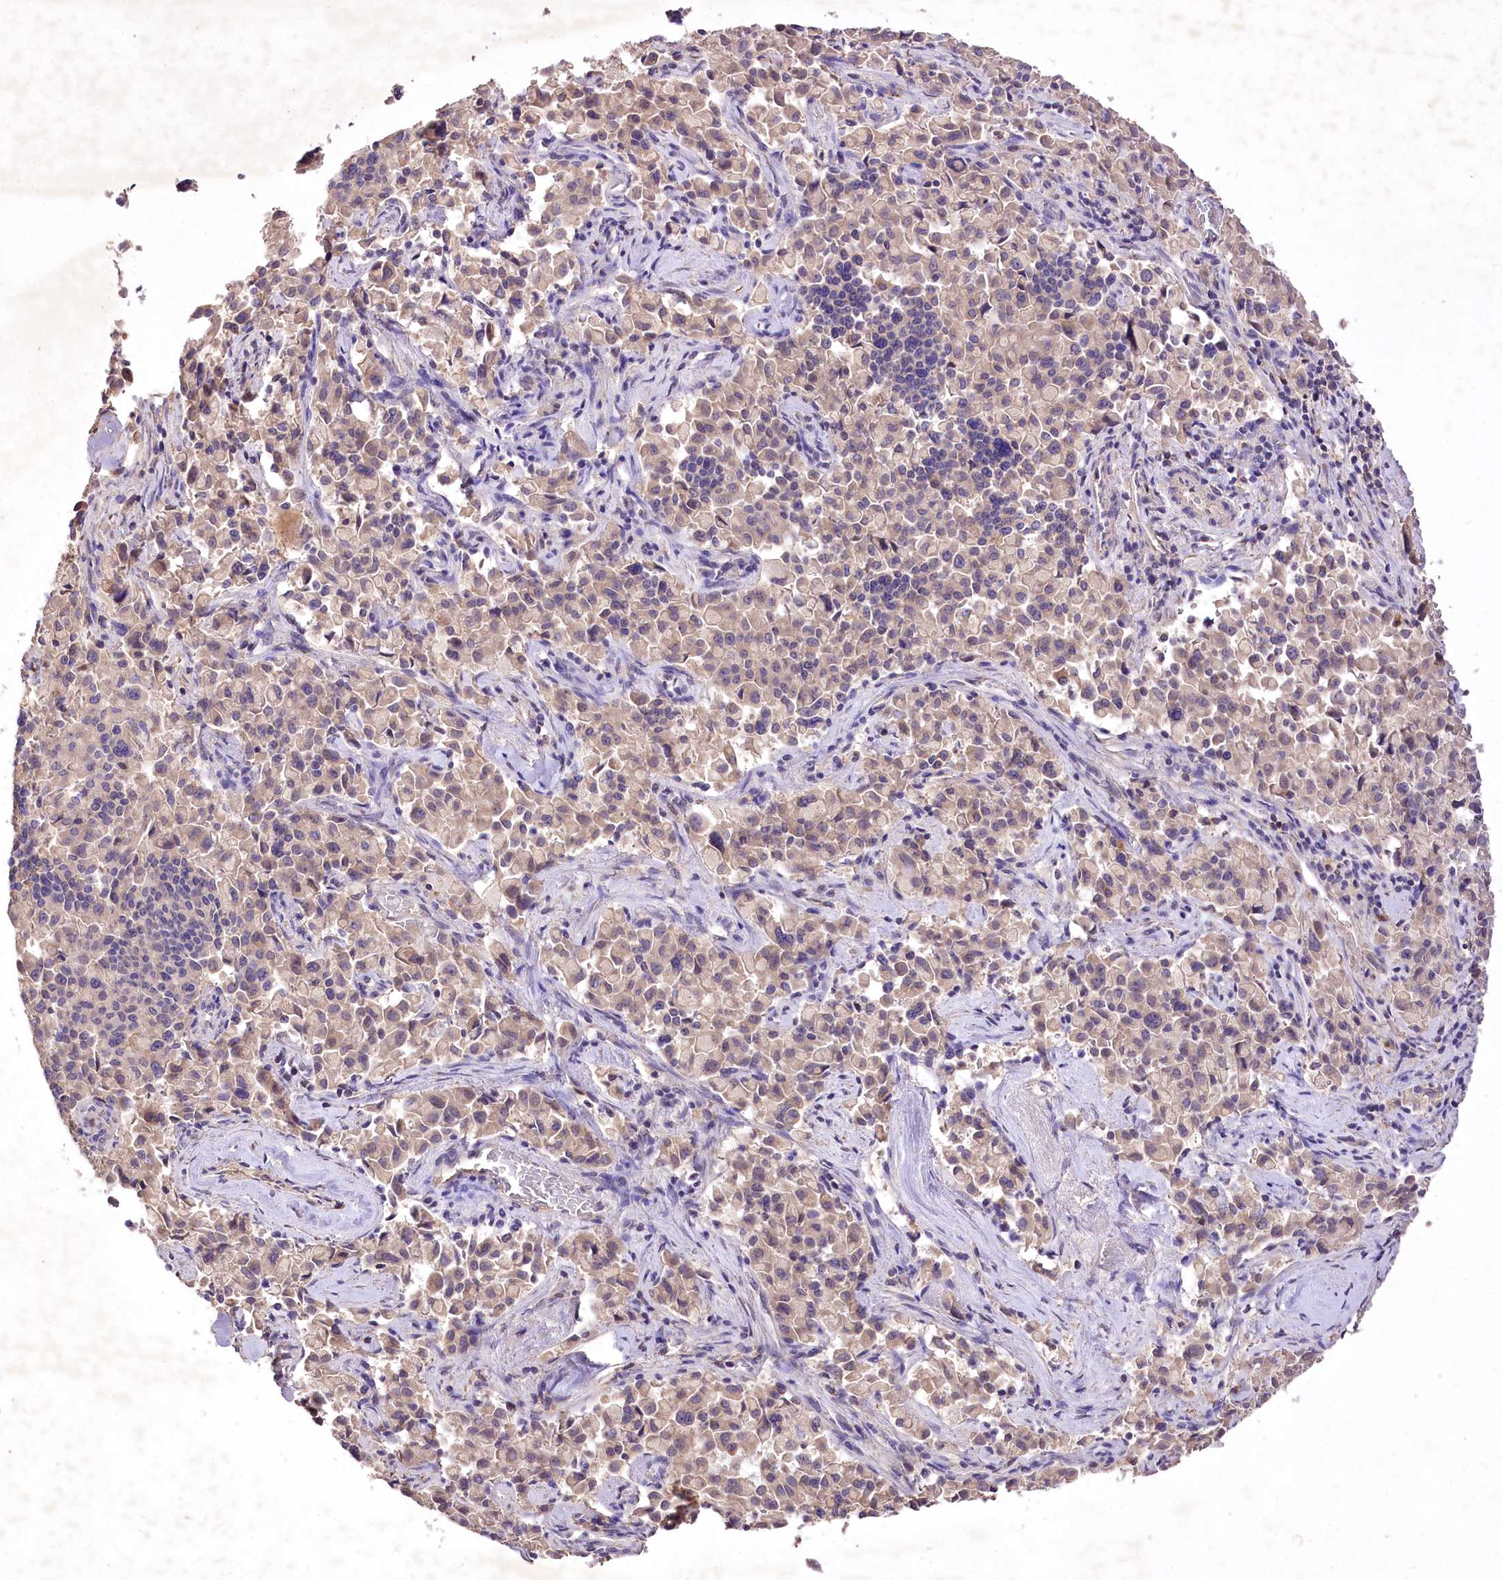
{"staining": {"intensity": "negative", "quantity": "none", "location": "none"}, "tissue": "pancreatic cancer", "cell_type": "Tumor cells", "image_type": "cancer", "snomed": [{"axis": "morphology", "description": "Adenocarcinoma, NOS"}, {"axis": "topography", "description": "Pancreas"}], "caption": "Tumor cells show no significant positivity in pancreatic cancer (adenocarcinoma).", "gene": "PCYOX1L", "patient": {"sex": "male", "age": 65}}